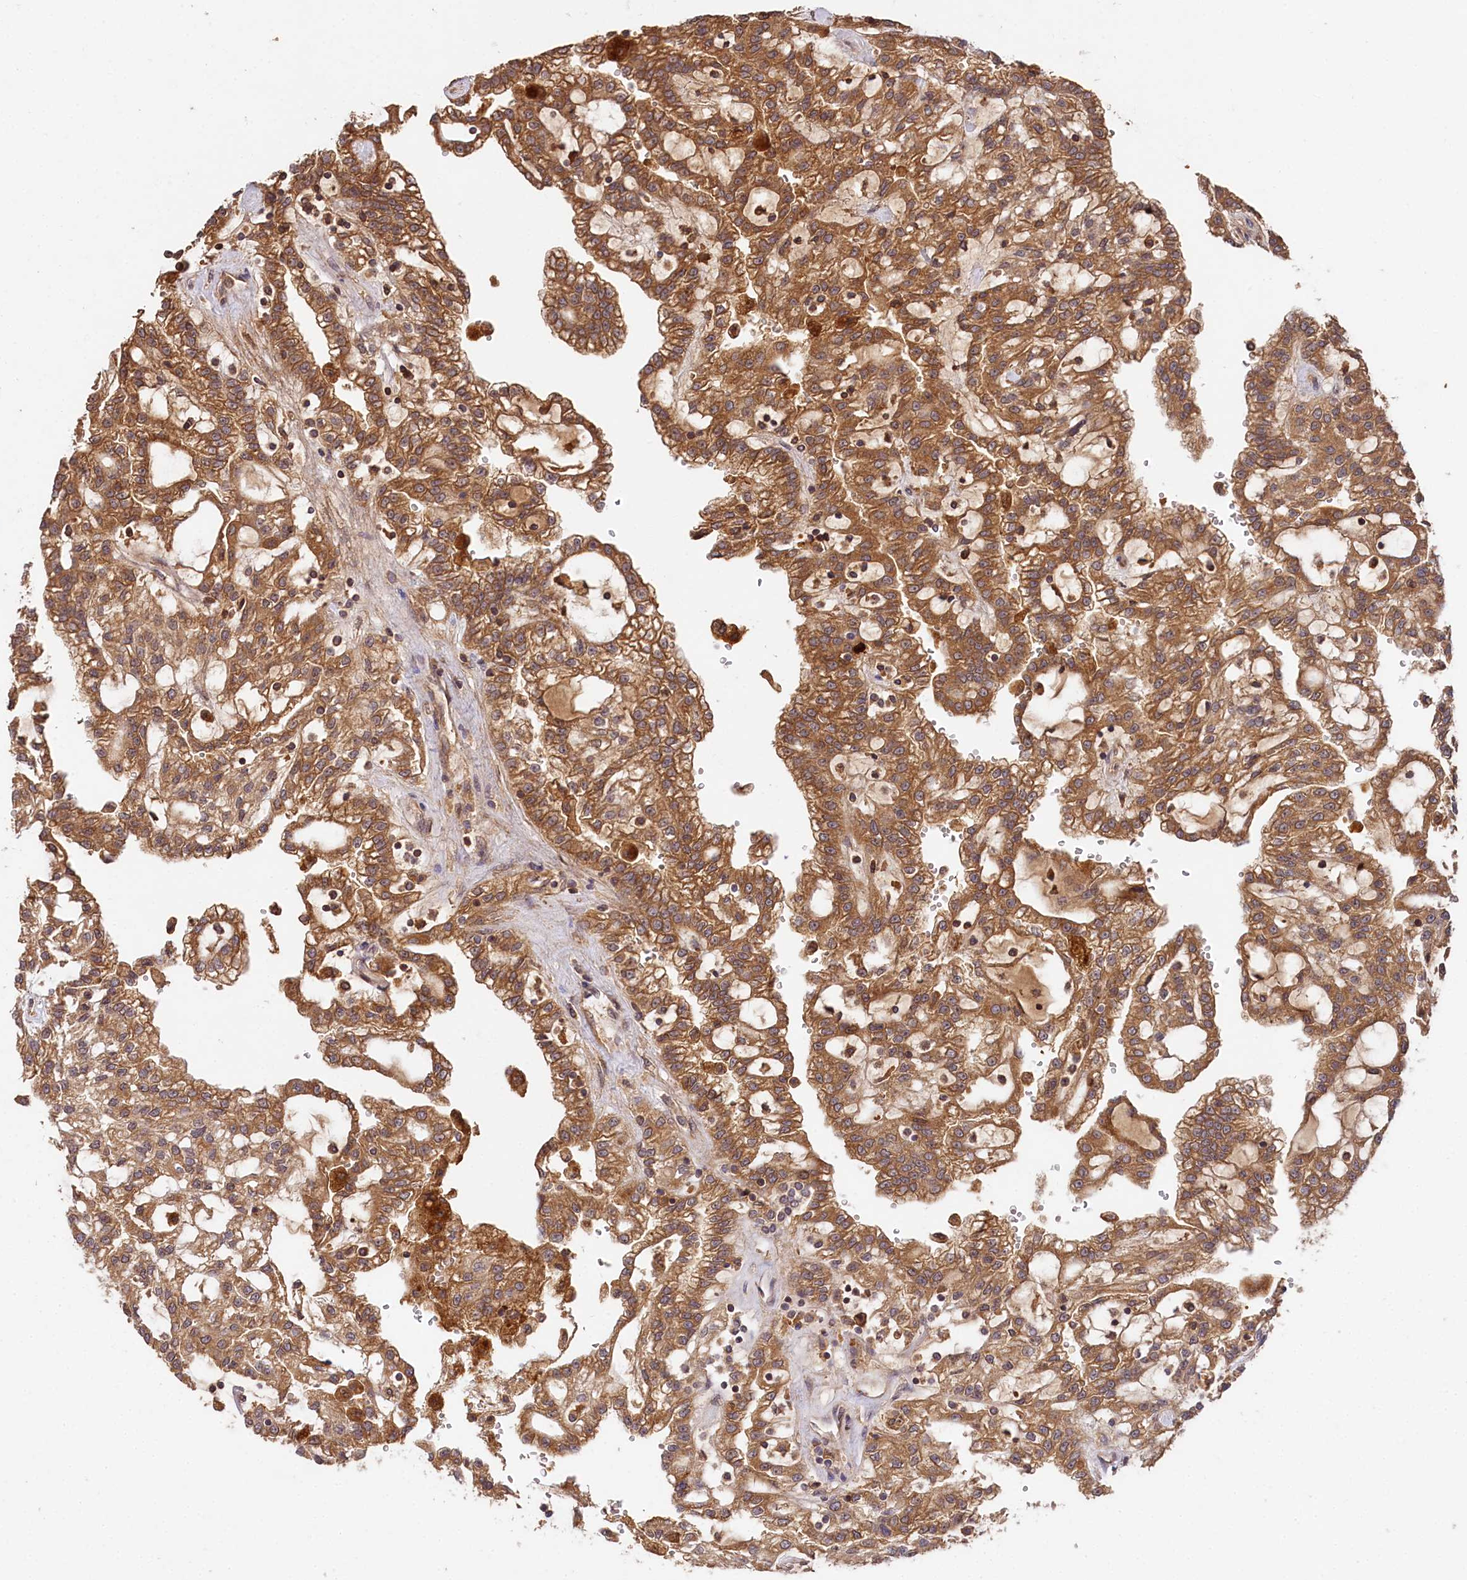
{"staining": {"intensity": "moderate", "quantity": ">75%", "location": "cytoplasmic/membranous"}, "tissue": "renal cancer", "cell_type": "Tumor cells", "image_type": "cancer", "snomed": [{"axis": "morphology", "description": "Adenocarcinoma, NOS"}, {"axis": "topography", "description": "Kidney"}], "caption": "Tumor cells demonstrate moderate cytoplasmic/membranous expression in about >75% of cells in adenocarcinoma (renal).", "gene": "MCF2L2", "patient": {"sex": "male", "age": 63}}